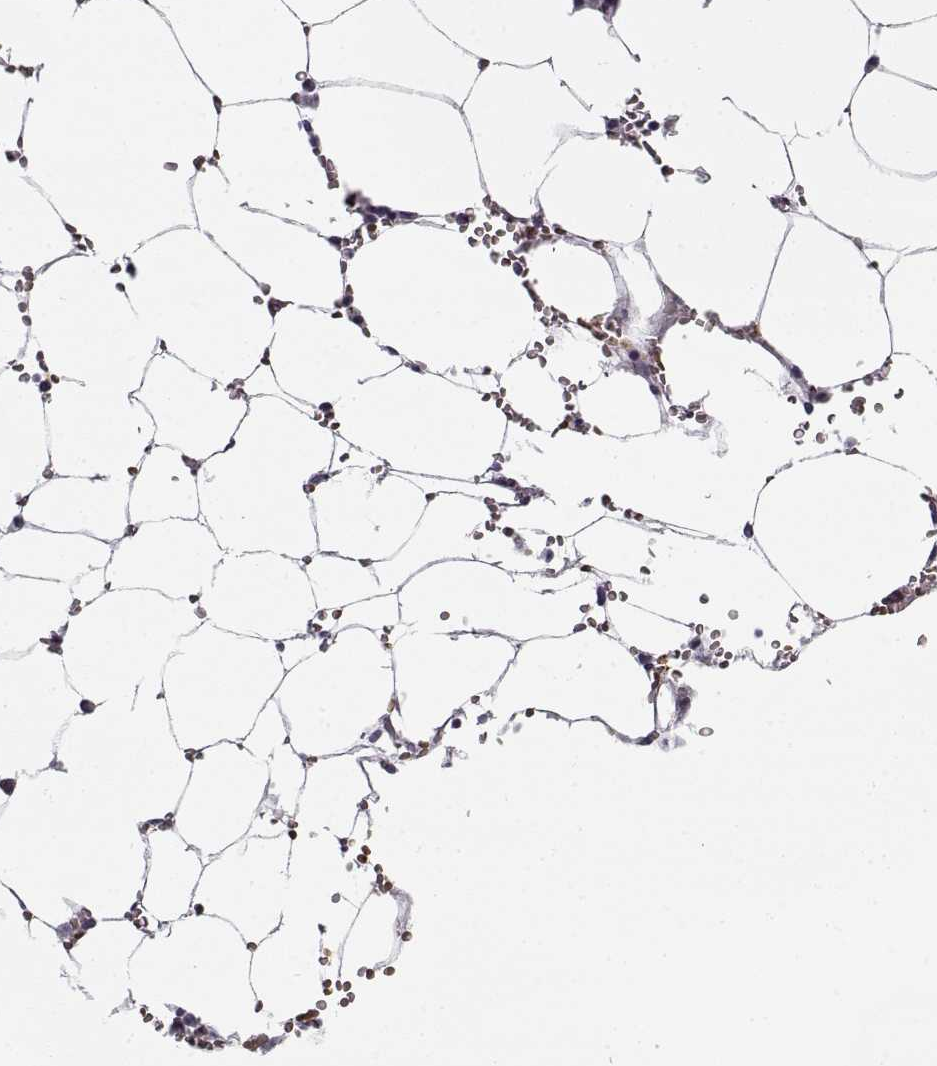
{"staining": {"intensity": "strong", "quantity": "25%-75%", "location": "cytoplasmic/membranous"}, "tissue": "bone marrow", "cell_type": "Hematopoietic cells", "image_type": "normal", "snomed": [{"axis": "morphology", "description": "Normal tissue, NOS"}, {"axis": "topography", "description": "Bone marrow"}], "caption": "Unremarkable bone marrow demonstrates strong cytoplasmic/membranous expression in approximately 25%-75% of hematopoietic cells, visualized by immunohistochemistry.", "gene": "SNCA", "patient": {"sex": "female", "age": 52}}